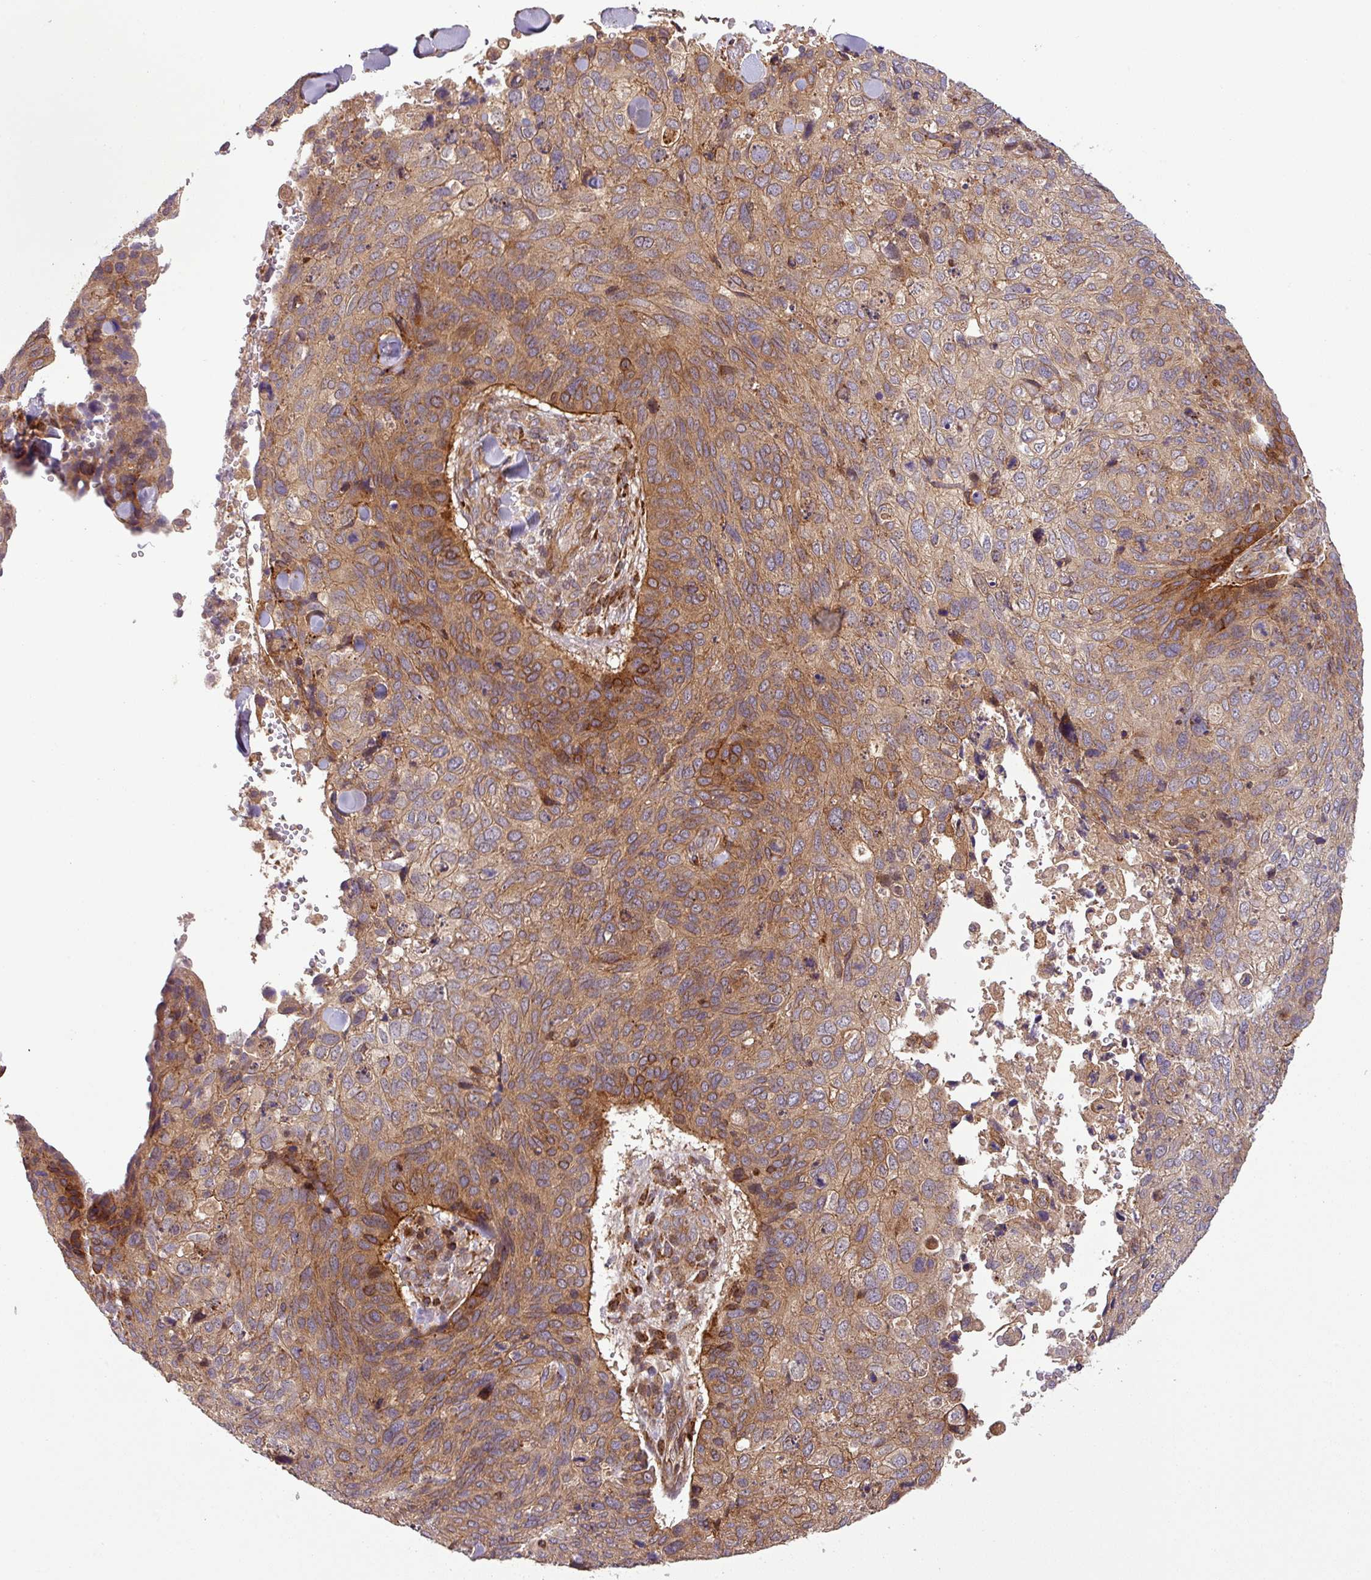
{"staining": {"intensity": "moderate", "quantity": ">75%", "location": "cytoplasmic/membranous"}, "tissue": "skin cancer", "cell_type": "Tumor cells", "image_type": "cancer", "snomed": [{"axis": "morphology", "description": "Basal cell carcinoma"}, {"axis": "topography", "description": "Skin"}], "caption": "Skin cancer was stained to show a protein in brown. There is medium levels of moderate cytoplasmic/membranous expression in approximately >75% of tumor cells. The staining is performed using DAB (3,3'-diaminobenzidine) brown chromogen to label protein expression. The nuclei are counter-stained blue using hematoxylin.", "gene": "ART1", "patient": {"sex": "female", "age": 74}}